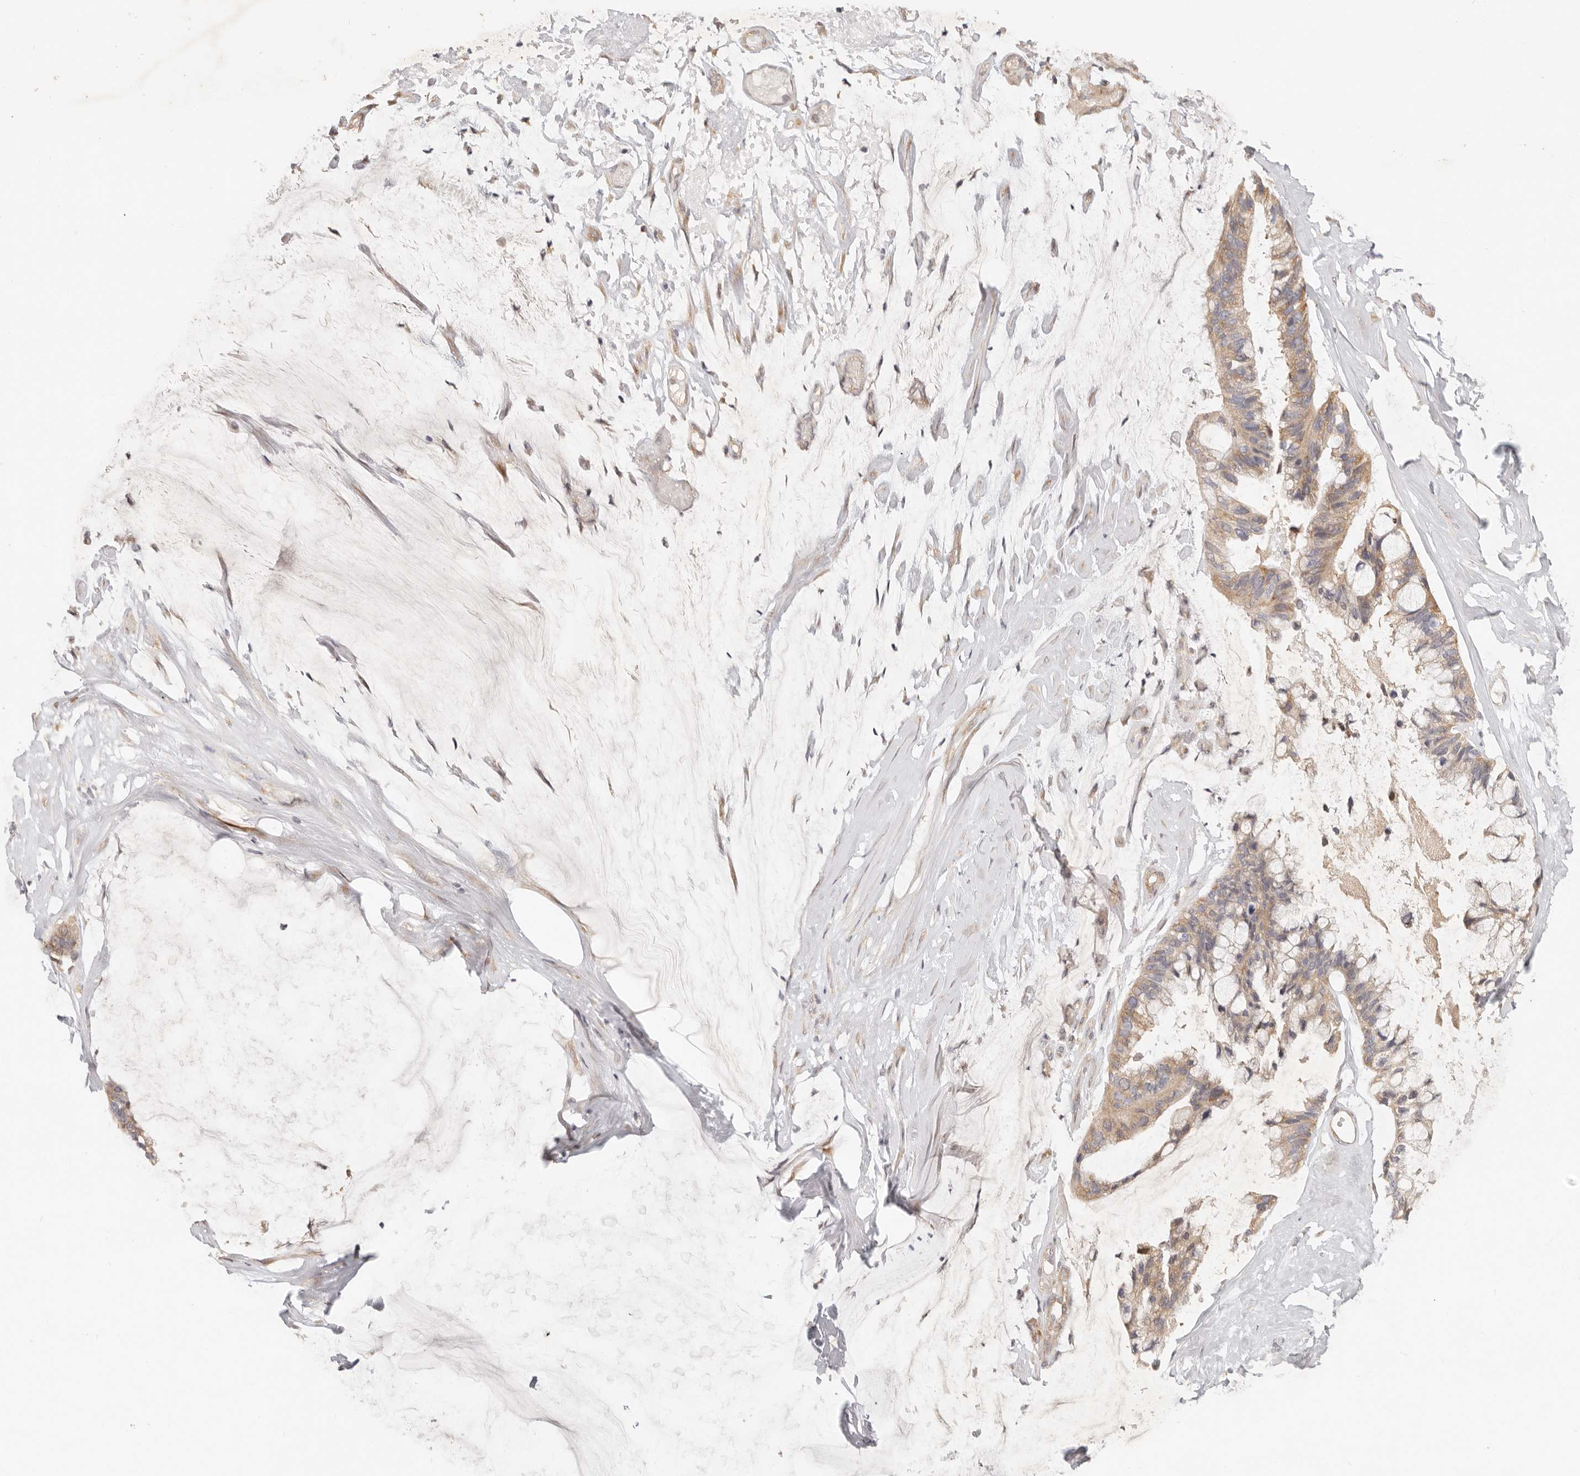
{"staining": {"intensity": "weak", "quantity": ">75%", "location": "cytoplasmic/membranous"}, "tissue": "ovarian cancer", "cell_type": "Tumor cells", "image_type": "cancer", "snomed": [{"axis": "morphology", "description": "Cystadenocarcinoma, mucinous, NOS"}, {"axis": "topography", "description": "Ovary"}], "caption": "Immunohistochemical staining of human ovarian cancer reveals low levels of weak cytoplasmic/membranous protein positivity in approximately >75% of tumor cells. The staining was performed using DAB (3,3'-diaminobenzidine), with brown indicating positive protein expression. Nuclei are stained blue with hematoxylin.", "gene": "PABPC4", "patient": {"sex": "female", "age": 39}}